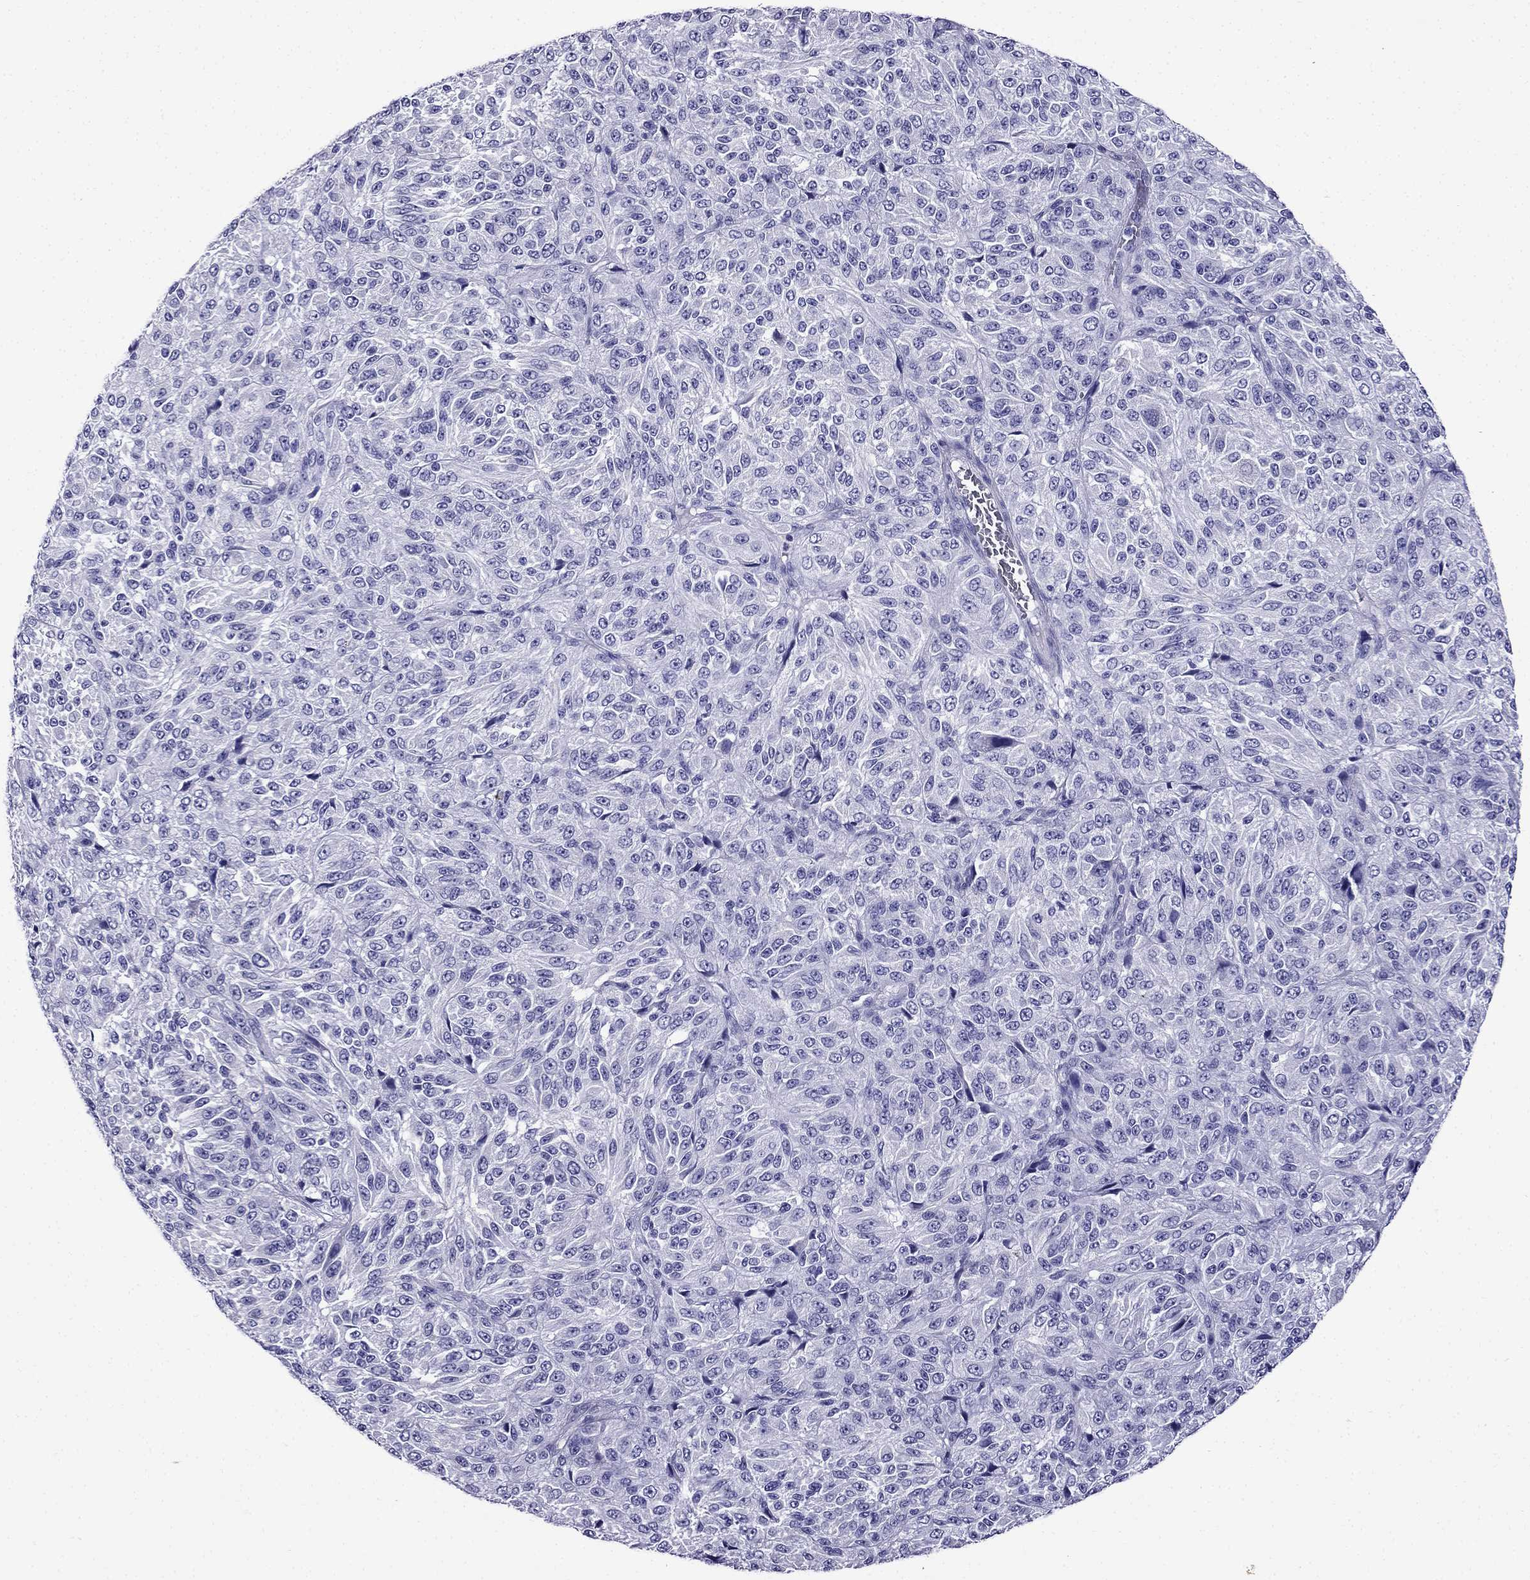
{"staining": {"intensity": "negative", "quantity": "none", "location": "none"}, "tissue": "melanoma", "cell_type": "Tumor cells", "image_type": "cancer", "snomed": [{"axis": "morphology", "description": "Malignant melanoma, Metastatic site"}, {"axis": "topography", "description": "Brain"}], "caption": "This is an immunohistochemistry (IHC) histopathology image of melanoma. There is no positivity in tumor cells.", "gene": "ERC2", "patient": {"sex": "female", "age": 56}}